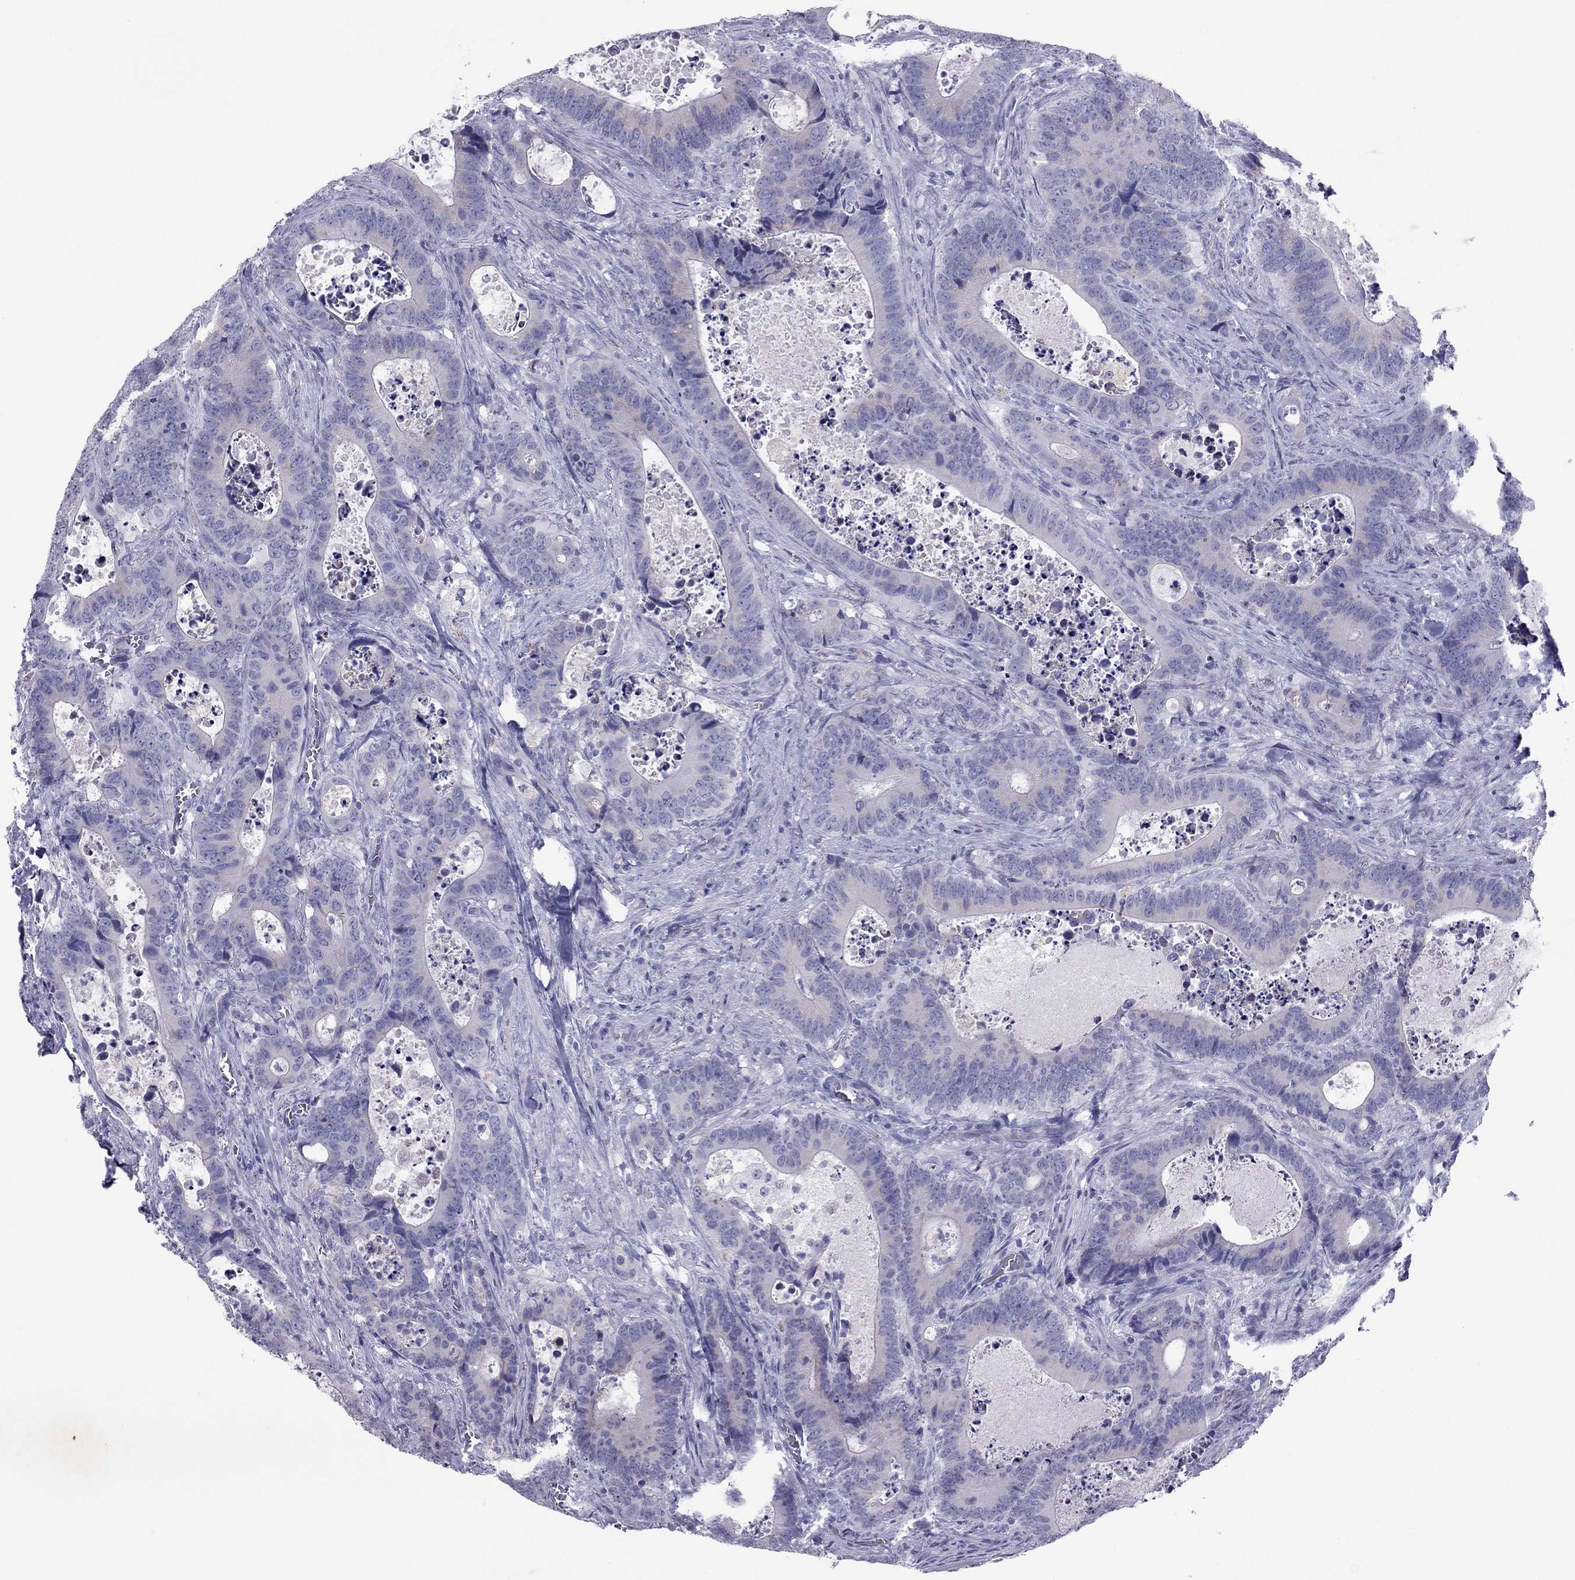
{"staining": {"intensity": "negative", "quantity": "none", "location": "none"}, "tissue": "colorectal cancer", "cell_type": "Tumor cells", "image_type": "cancer", "snomed": [{"axis": "morphology", "description": "Adenocarcinoma, NOS"}, {"axis": "topography", "description": "Colon"}], "caption": "The image shows no significant expression in tumor cells of colorectal cancer (adenocarcinoma). (Brightfield microscopy of DAB (3,3'-diaminobenzidine) IHC at high magnification).", "gene": "MAEL", "patient": {"sex": "female", "age": 82}}